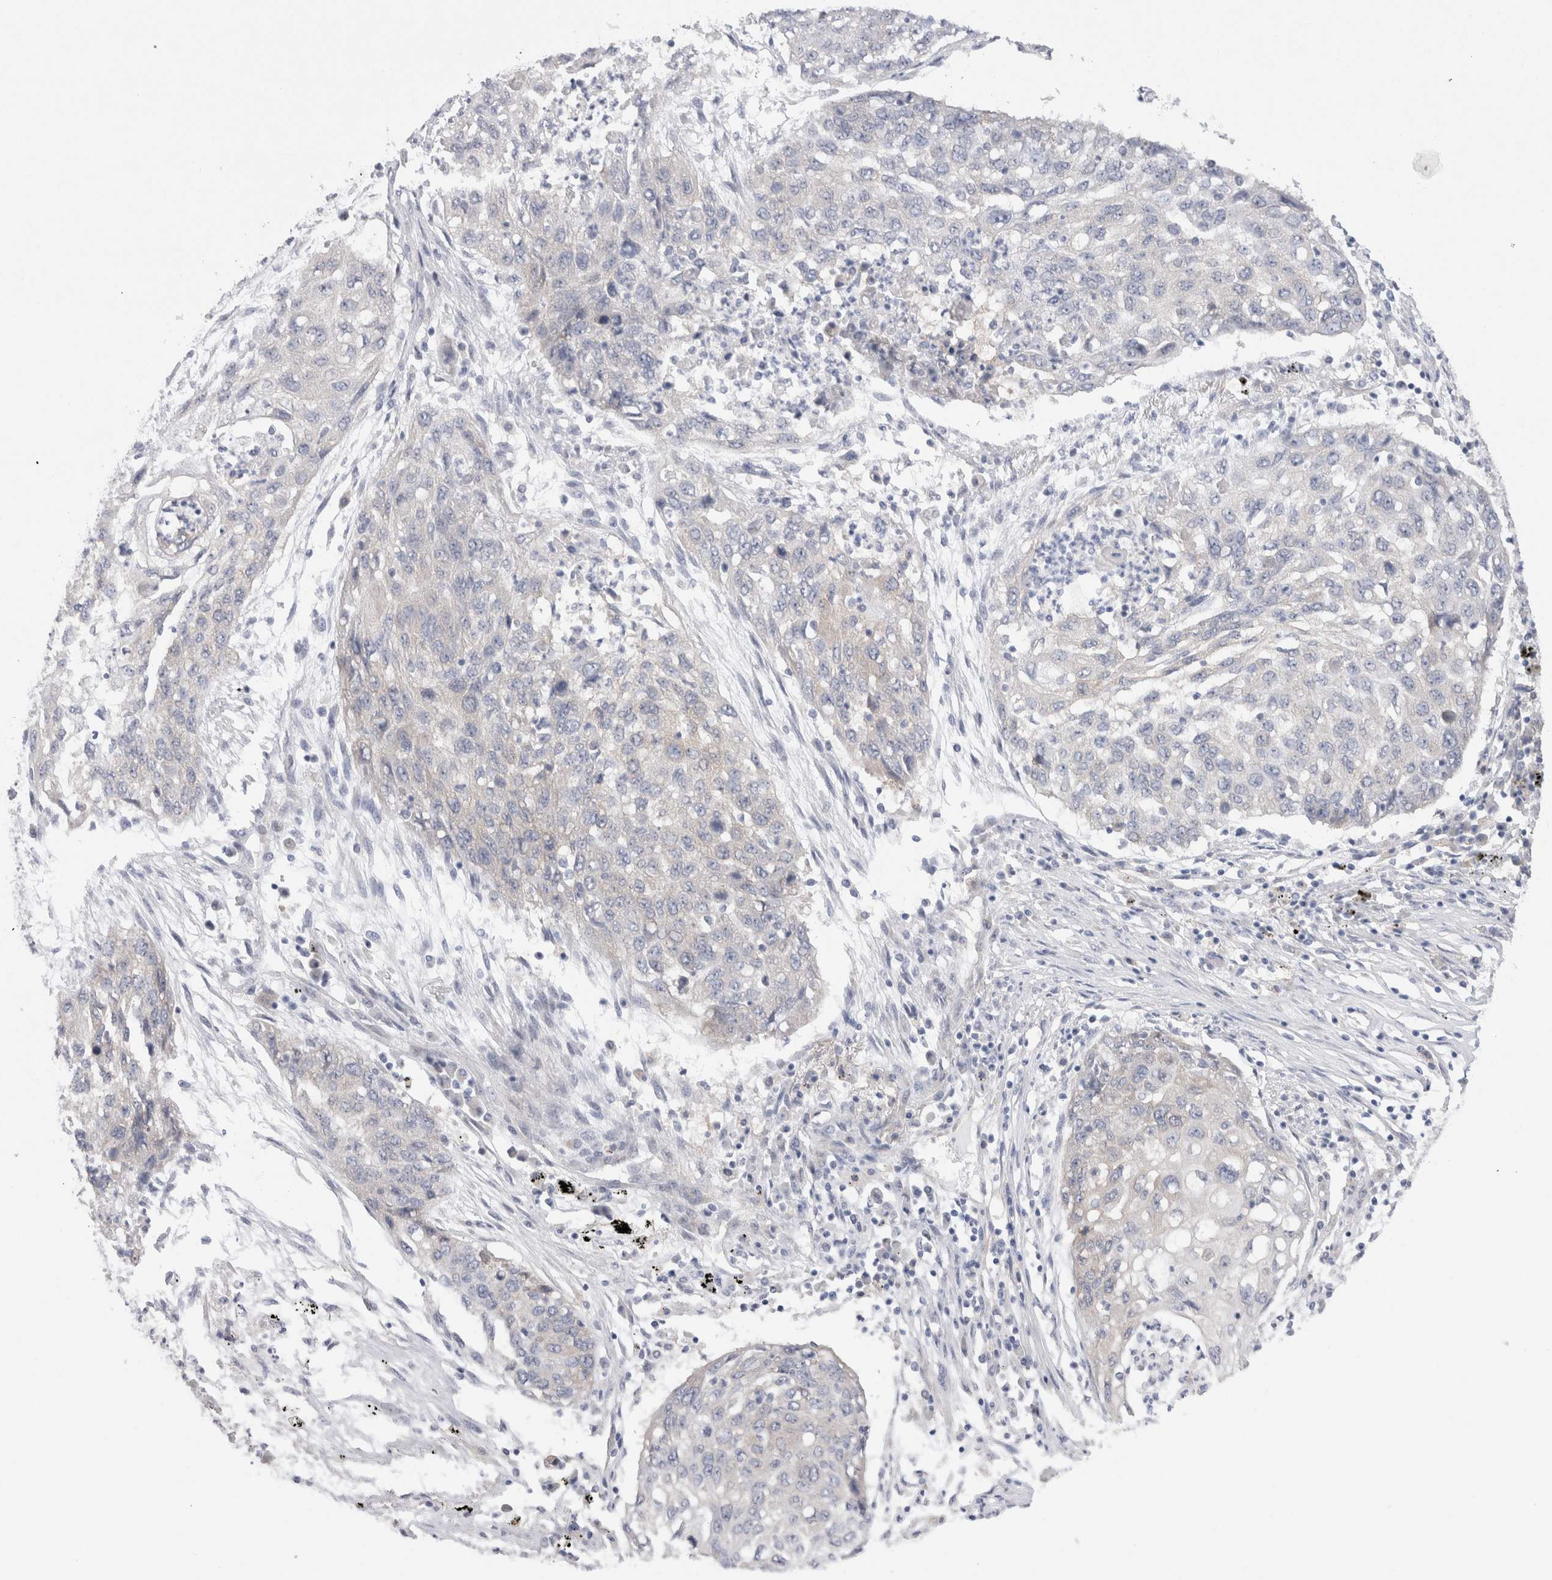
{"staining": {"intensity": "negative", "quantity": "none", "location": "none"}, "tissue": "lung cancer", "cell_type": "Tumor cells", "image_type": "cancer", "snomed": [{"axis": "morphology", "description": "Squamous cell carcinoma, NOS"}, {"axis": "topography", "description": "Lung"}], "caption": "DAB immunohistochemical staining of human lung cancer (squamous cell carcinoma) reveals no significant positivity in tumor cells.", "gene": "WIPF2", "patient": {"sex": "female", "age": 63}}